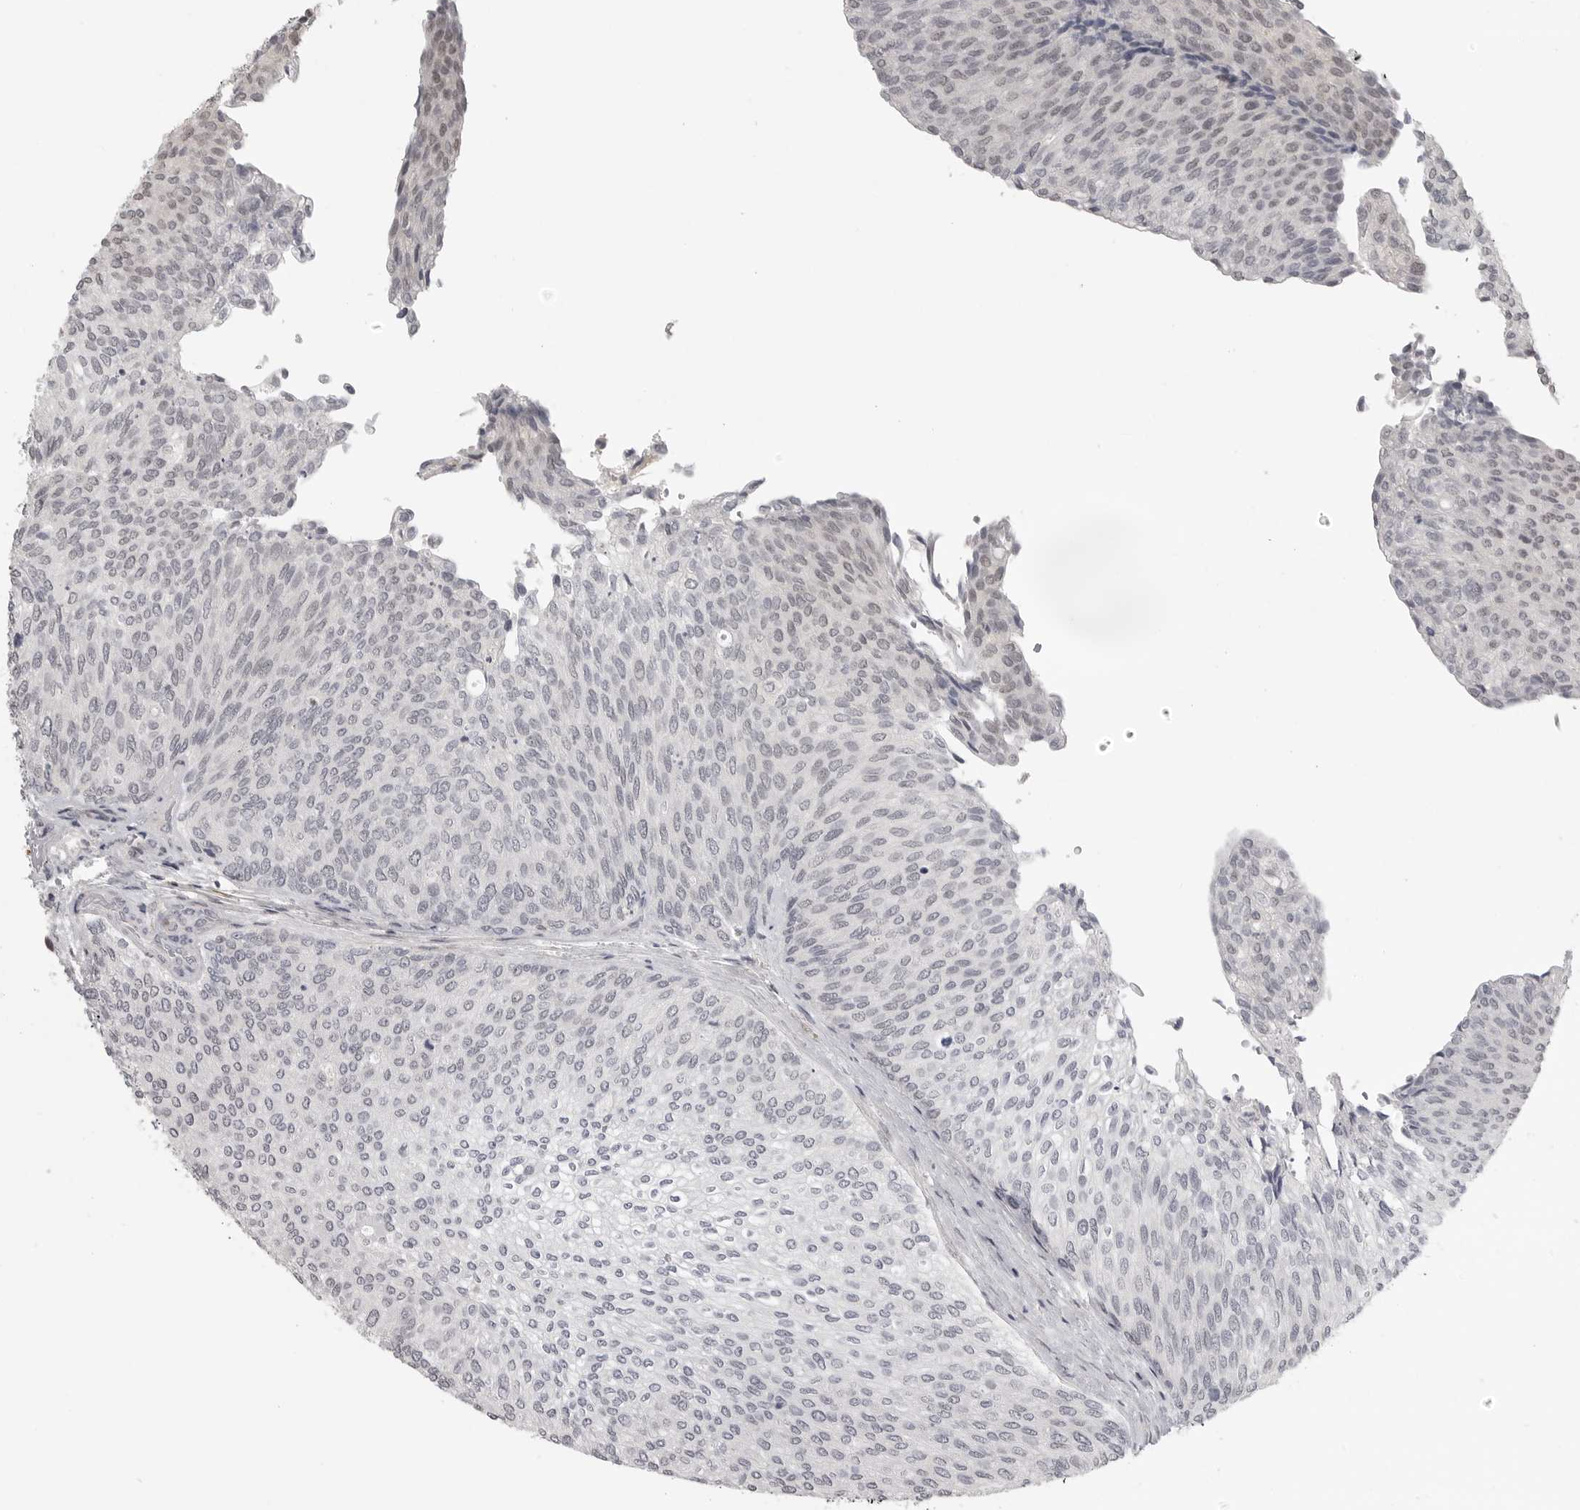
{"staining": {"intensity": "negative", "quantity": "none", "location": "none"}, "tissue": "urothelial cancer", "cell_type": "Tumor cells", "image_type": "cancer", "snomed": [{"axis": "morphology", "description": "Urothelial carcinoma, Low grade"}, {"axis": "topography", "description": "Urinary bladder"}], "caption": "DAB immunohistochemical staining of human urothelial cancer displays no significant expression in tumor cells.", "gene": "UROD", "patient": {"sex": "female", "age": 79}}